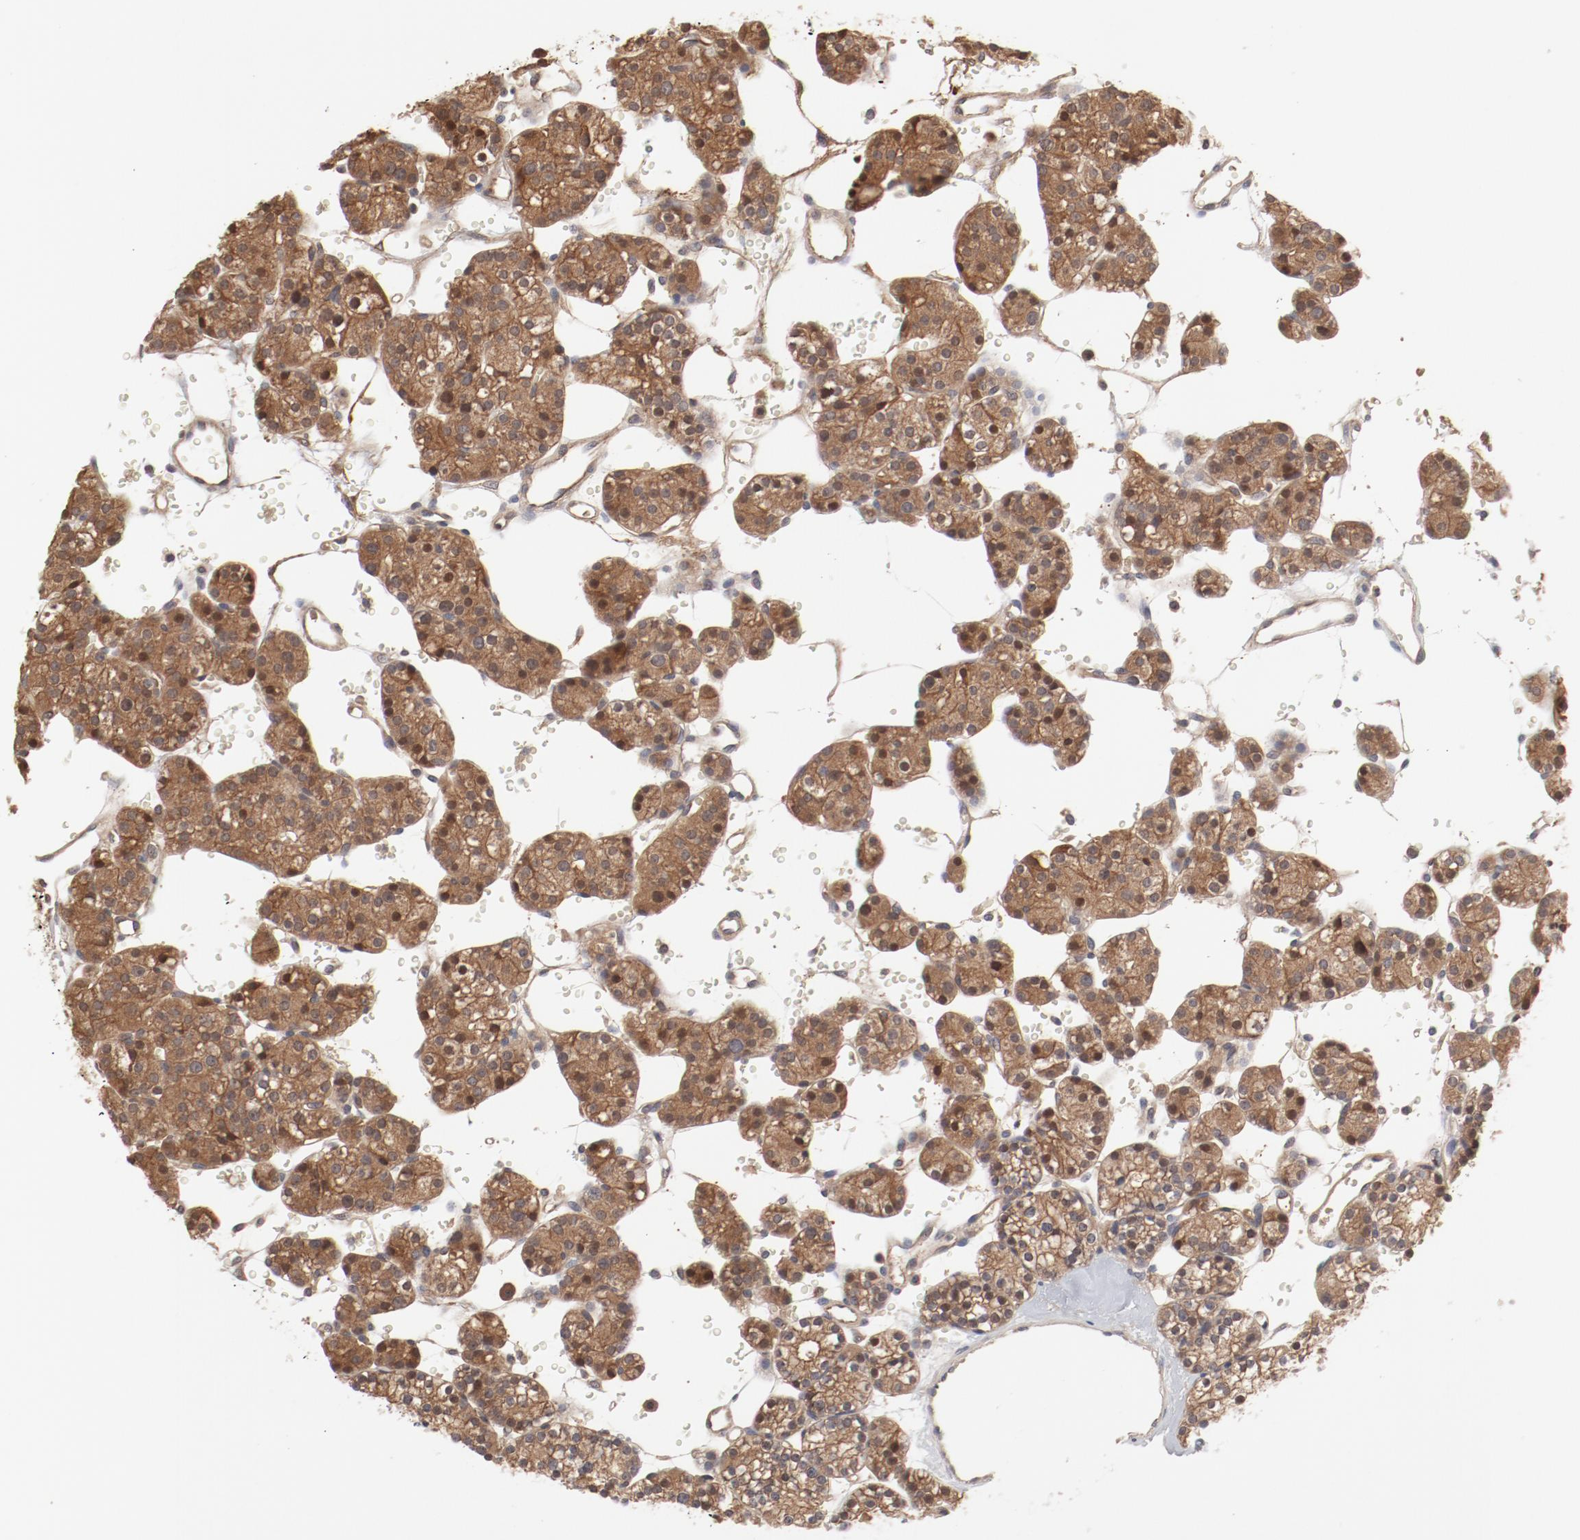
{"staining": {"intensity": "moderate", "quantity": ">75%", "location": "cytoplasmic/membranous"}, "tissue": "parathyroid gland", "cell_type": "Glandular cells", "image_type": "normal", "snomed": [{"axis": "morphology", "description": "Normal tissue, NOS"}, {"axis": "topography", "description": "Parathyroid gland"}], "caption": "This is a micrograph of immunohistochemistry staining of normal parathyroid gland, which shows moderate expression in the cytoplasmic/membranous of glandular cells.", "gene": "PITPNM2", "patient": {"sex": "female", "age": 64}}